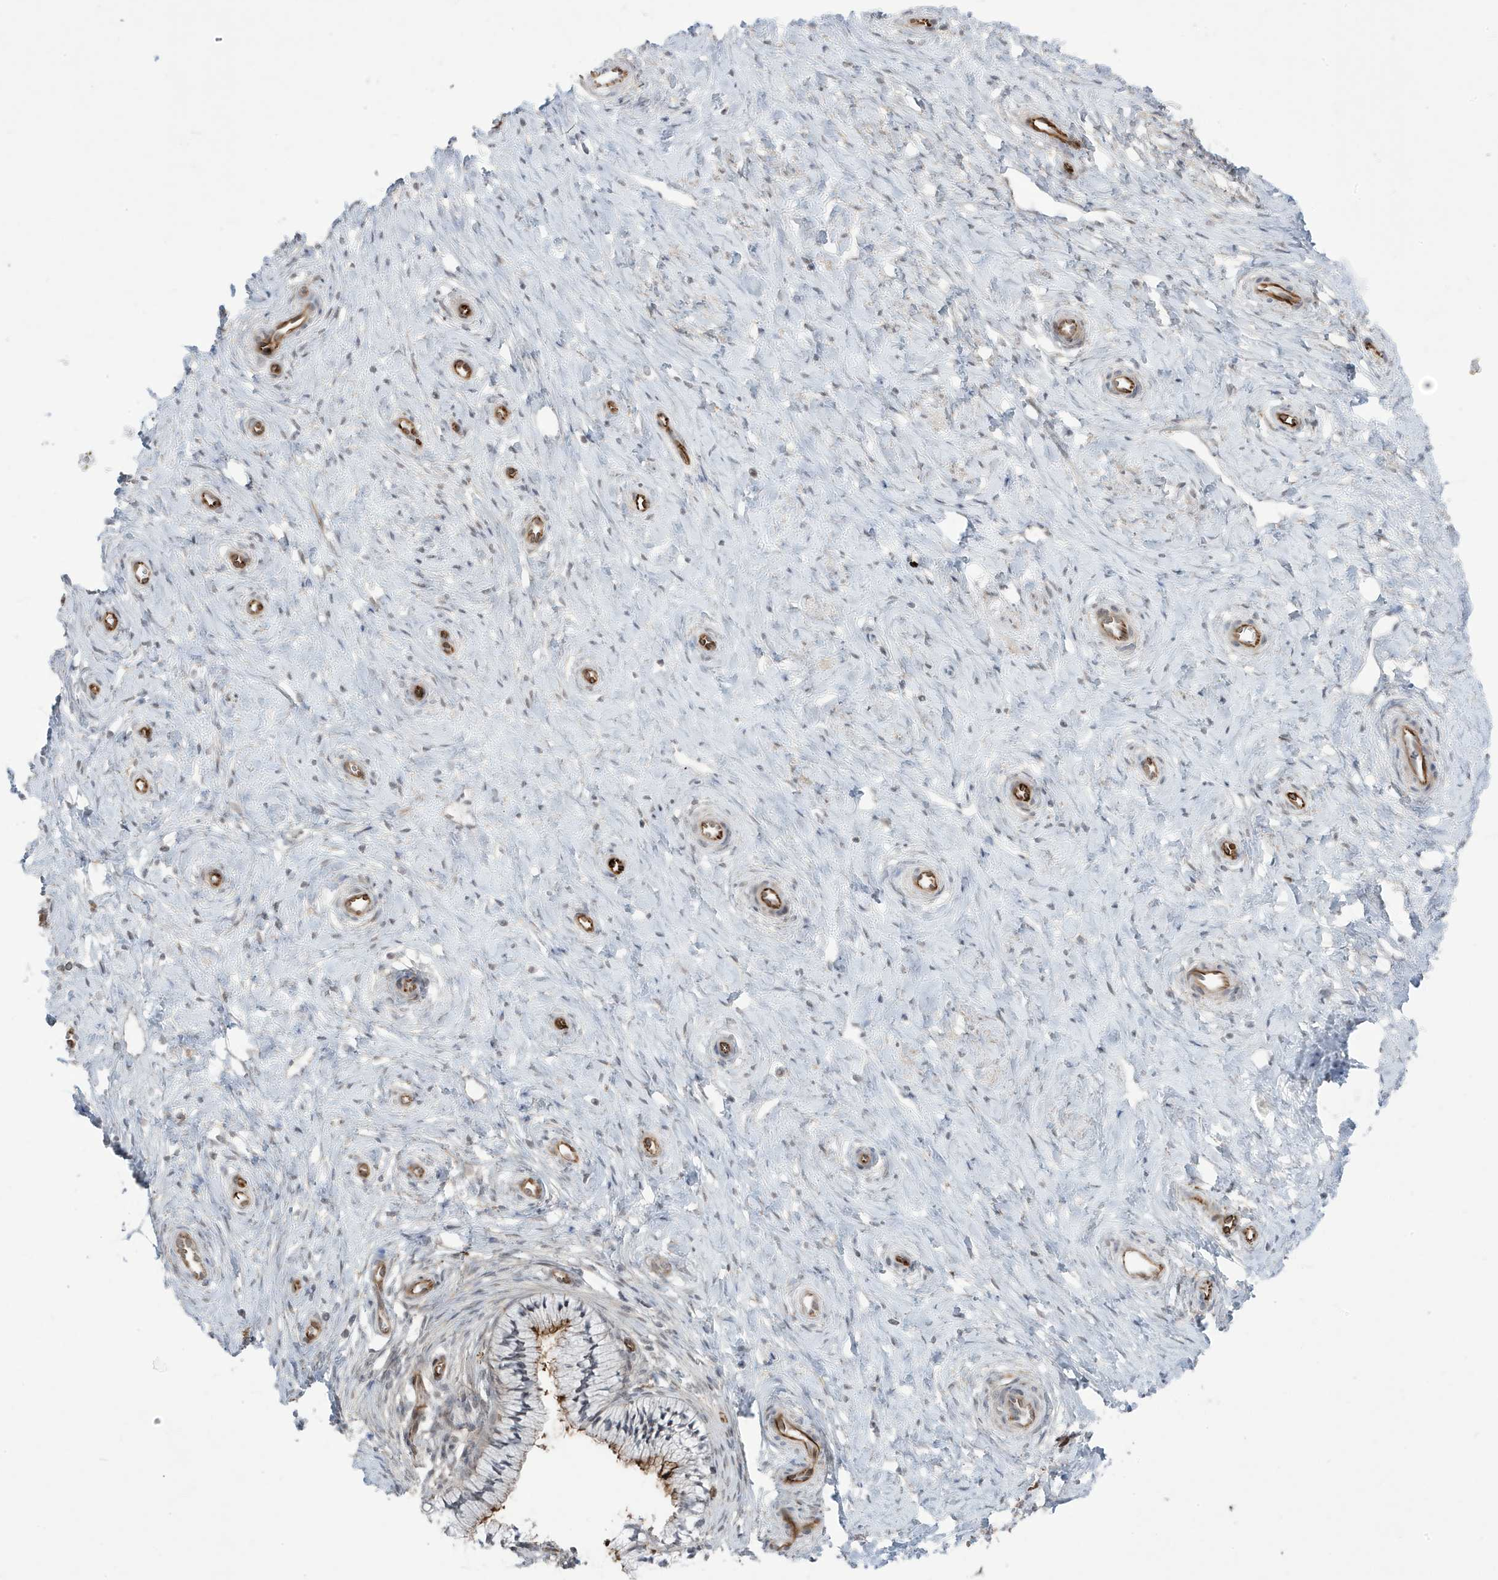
{"staining": {"intensity": "moderate", "quantity": "<25%", "location": "cytoplasmic/membranous"}, "tissue": "cervix", "cell_type": "Glandular cells", "image_type": "normal", "snomed": [{"axis": "morphology", "description": "Normal tissue, NOS"}, {"axis": "topography", "description": "Cervix"}], "caption": "Moderate cytoplasmic/membranous protein staining is identified in about <25% of glandular cells in cervix.", "gene": "ADAMTSL3", "patient": {"sex": "female", "age": 36}}